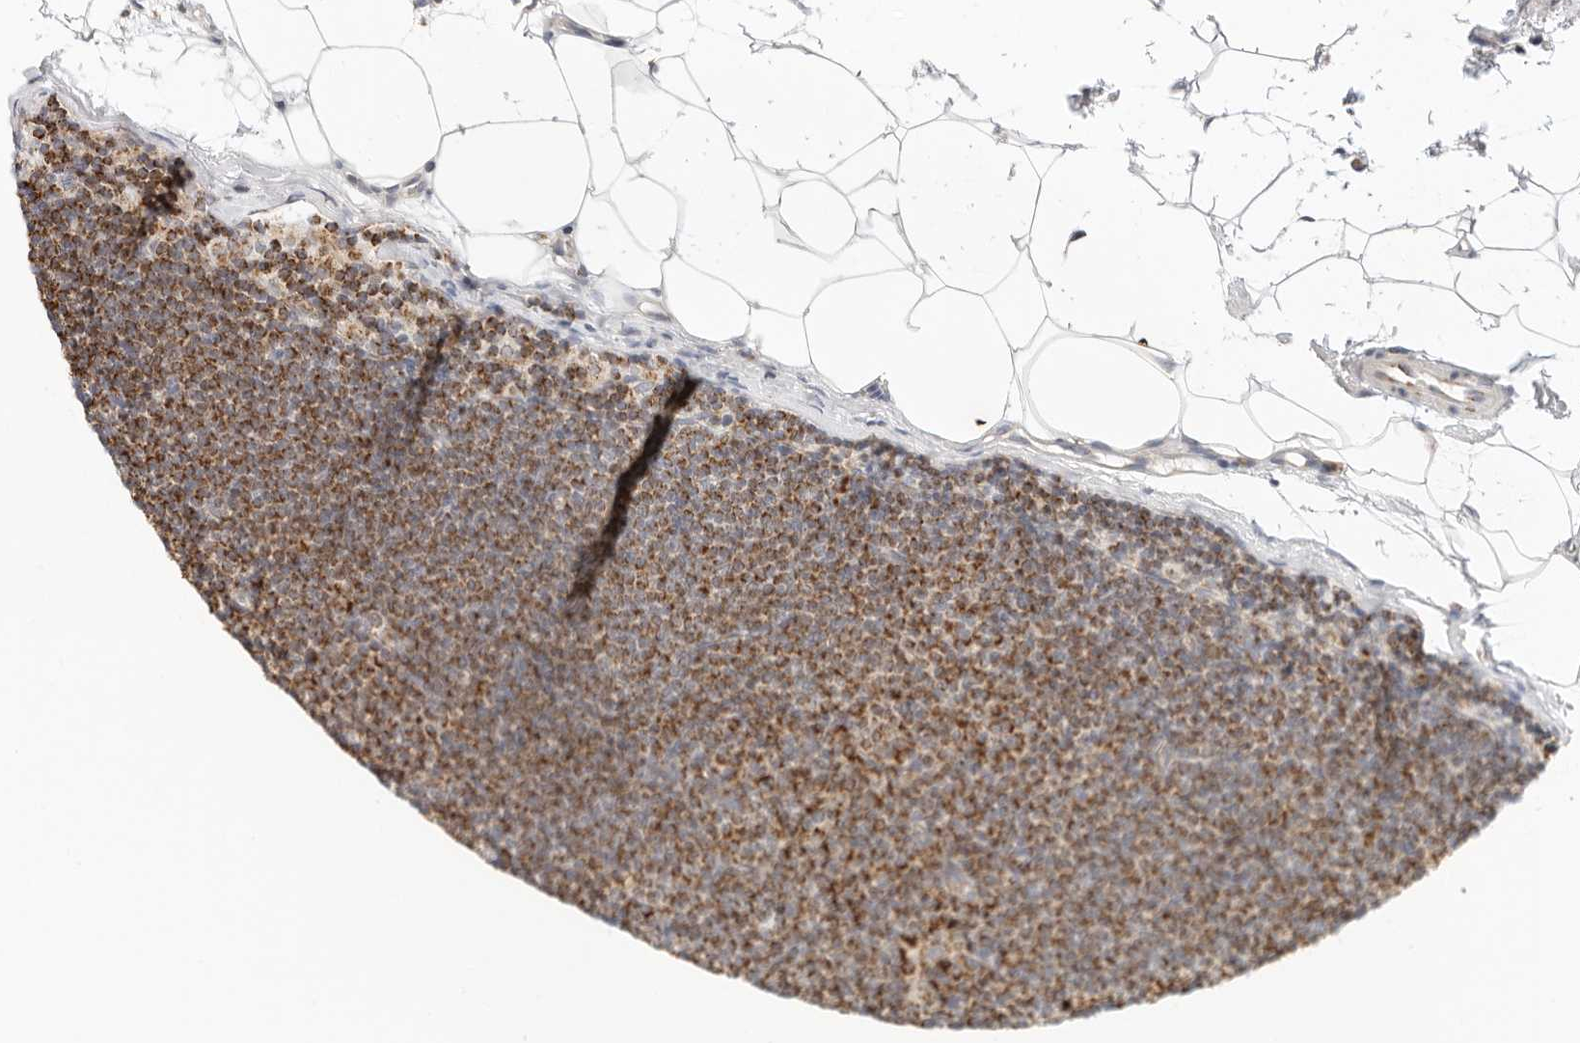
{"staining": {"intensity": "strong", "quantity": ">75%", "location": "cytoplasmic/membranous"}, "tissue": "lymphoma", "cell_type": "Tumor cells", "image_type": "cancer", "snomed": [{"axis": "morphology", "description": "Malignant lymphoma, non-Hodgkin's type, Low grade"}, {"axis": "topography", "description": "Lymph node"}], "caption": "DAB (3,3'-diaminobenzidine) immunohistochemical staining of lymphoma reveals strong cytoplasmic/membranous protein staining in approximately >75% of tumor cells.", "gene": "RC3H1", "patient": {"sex": "female", "age": 53}}